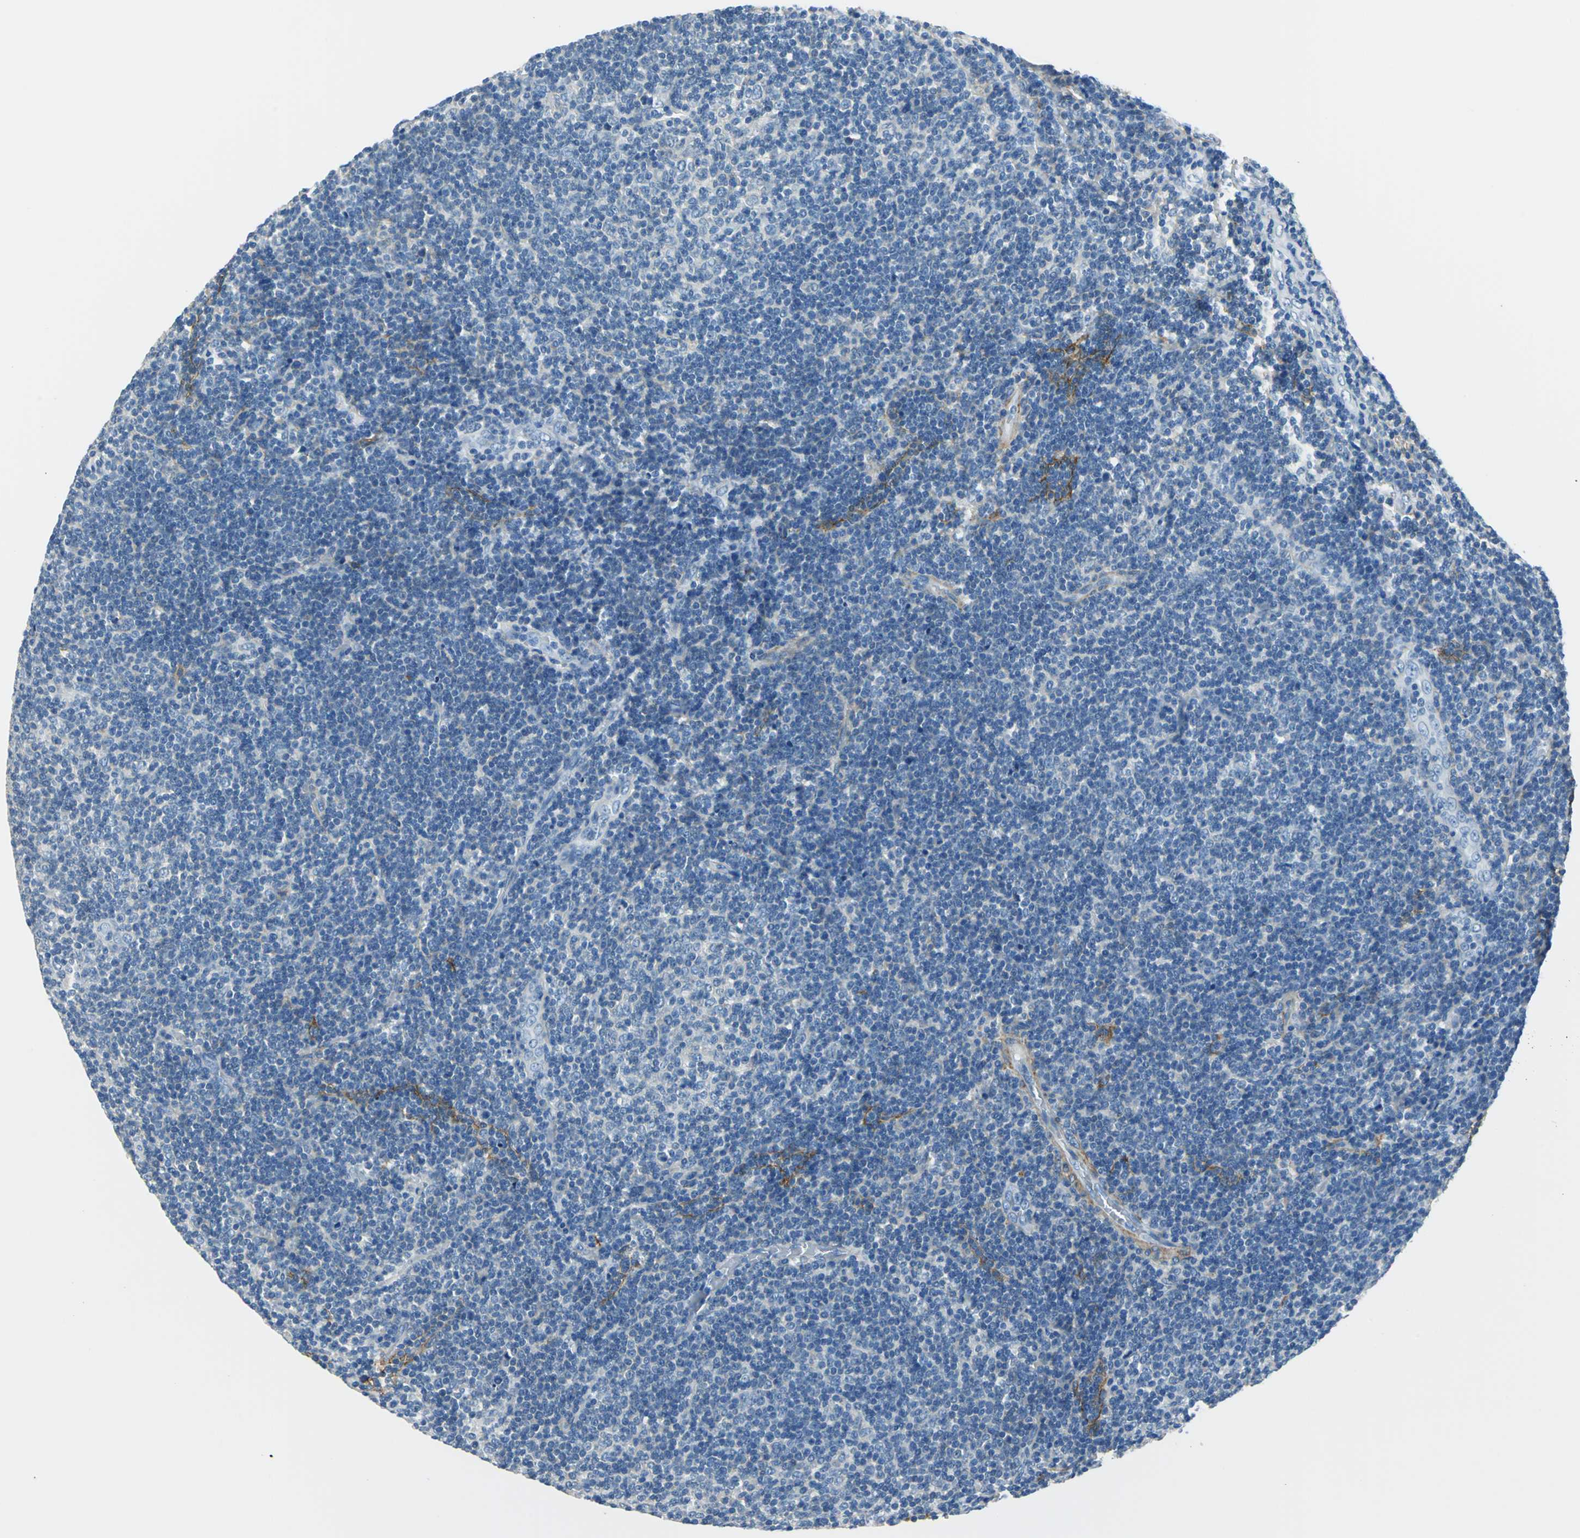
{"staining": {"intensity": "negative", "quantity": "none", "location": "none"}, "tissue": "lymphoma", "cell_type": "Tumor cells", "image_type": "cancer", "snomed": [{"axis": "morphology", "description": "Malignant lymphoma, non-Hodgkin's type, Low grade"}, {"axis": "topography", "description": "Lymph node"}], "caption": "An image of human lymphoma is negative for staining in tumor cells.", "gene": "AKAP12", "patient": {"sex": "male", "age": 70}}